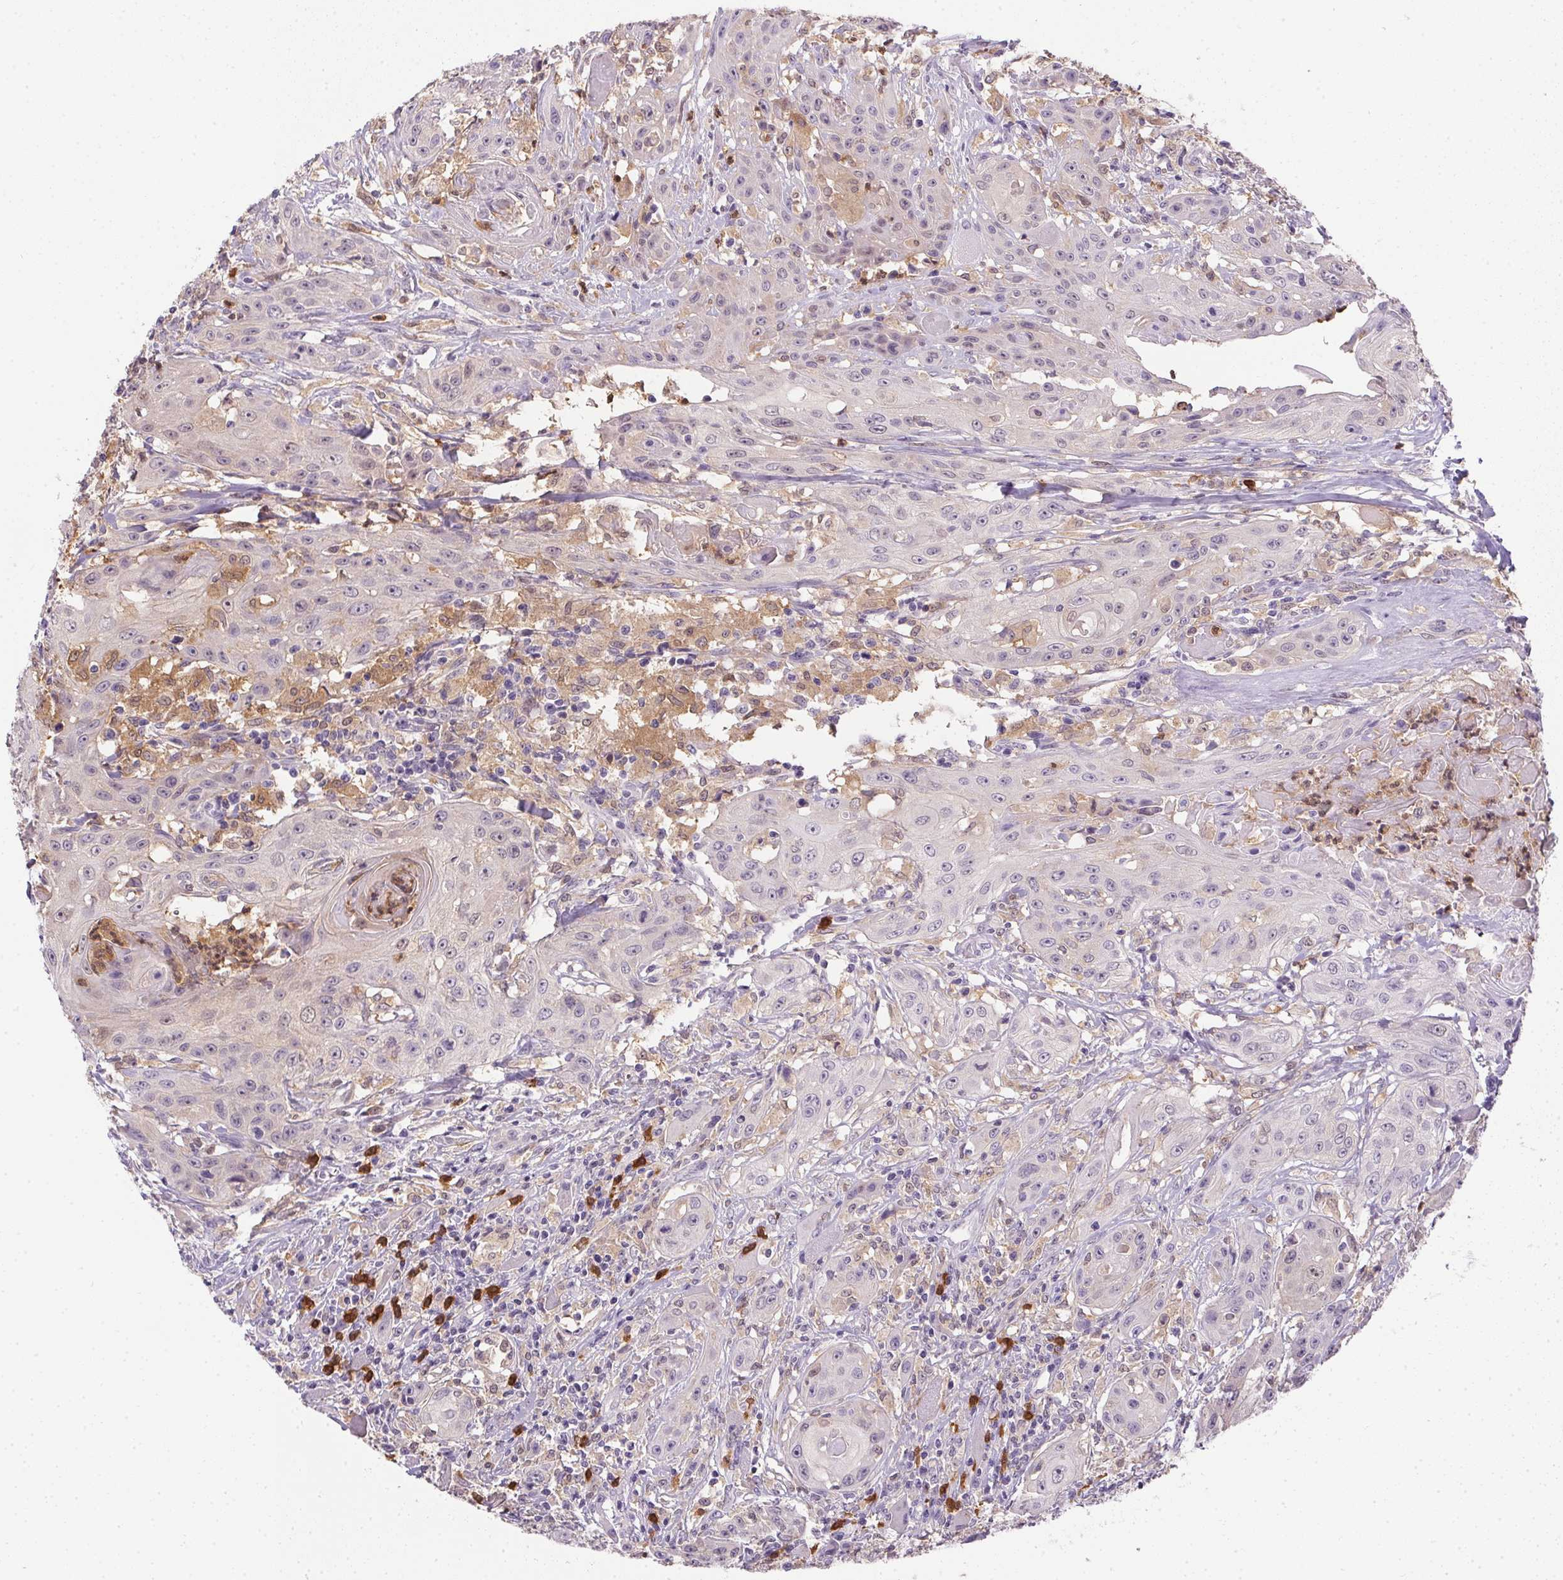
{"staining": {"intensity": "negative", "quantity": "none", "location": "none"}, "tissue": "head and neck cancer", "cell_type": "Tumor cells", "image_type": "cancer", "snomed": [{"axis": "morphology", "description": "Squamous cell carcinoma, NOS"}, {"axis": "topography", "description": "Oral tissue"}, {"axis": "topography", "description": "Head-Neck"}, {"axis": "topography", "description": "Neck, NOS"}], "caption": "High power microscopy image of an IHC photomicrograph of squamous cell carcinoma (head and neck), revealing no significant staining in tumor cells.", "gene": "DNAJC5G", "patient": {"sex": "female", "age": 55}}